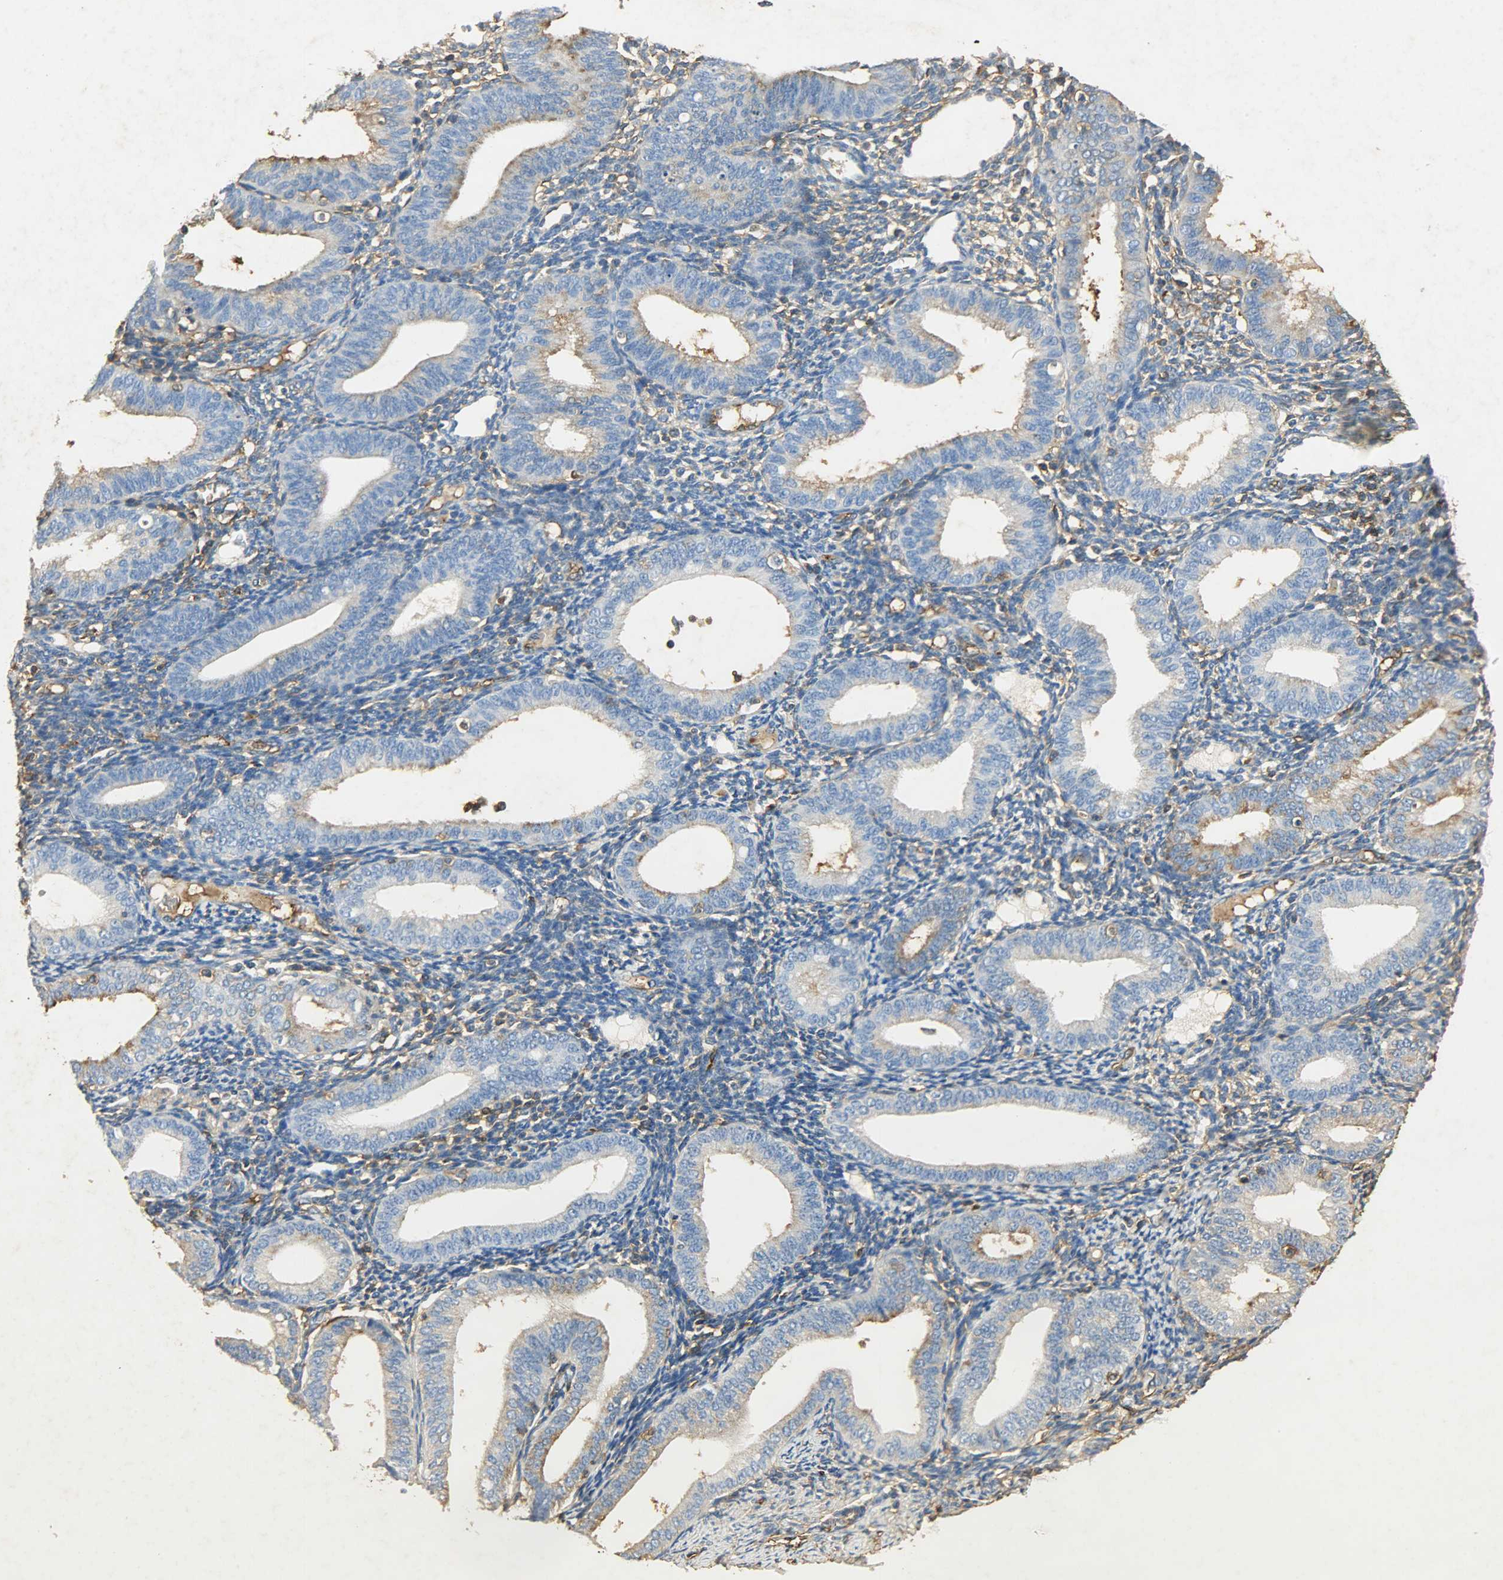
{"staining": {"intensity": "moderate", "quantity": ">75%", "location": "cytoplasmic/membranous"}, "tissue": "endometrium", "cell_type": "Cells in endometrial stroma", "image_type": "normal", "snomed": [{"axis": "morphology", "description": "Normal tissue, NOS"}, {"axis": "topography", "description": "Endometrium"}], "caption": "High-magnification brightfield microscopy of unremarkable endometrium stained with DAB (brown) and counterstained with hematoxylin (blue). cells in endometrial stroma exhibit moderate cytoplasmic/membranous positivity is identified in about>75% of cells. (IHC, brightfield microscopy, high magnification).", "gene": "ANXA6", "patient": {"sex": "female", "age": 61}}